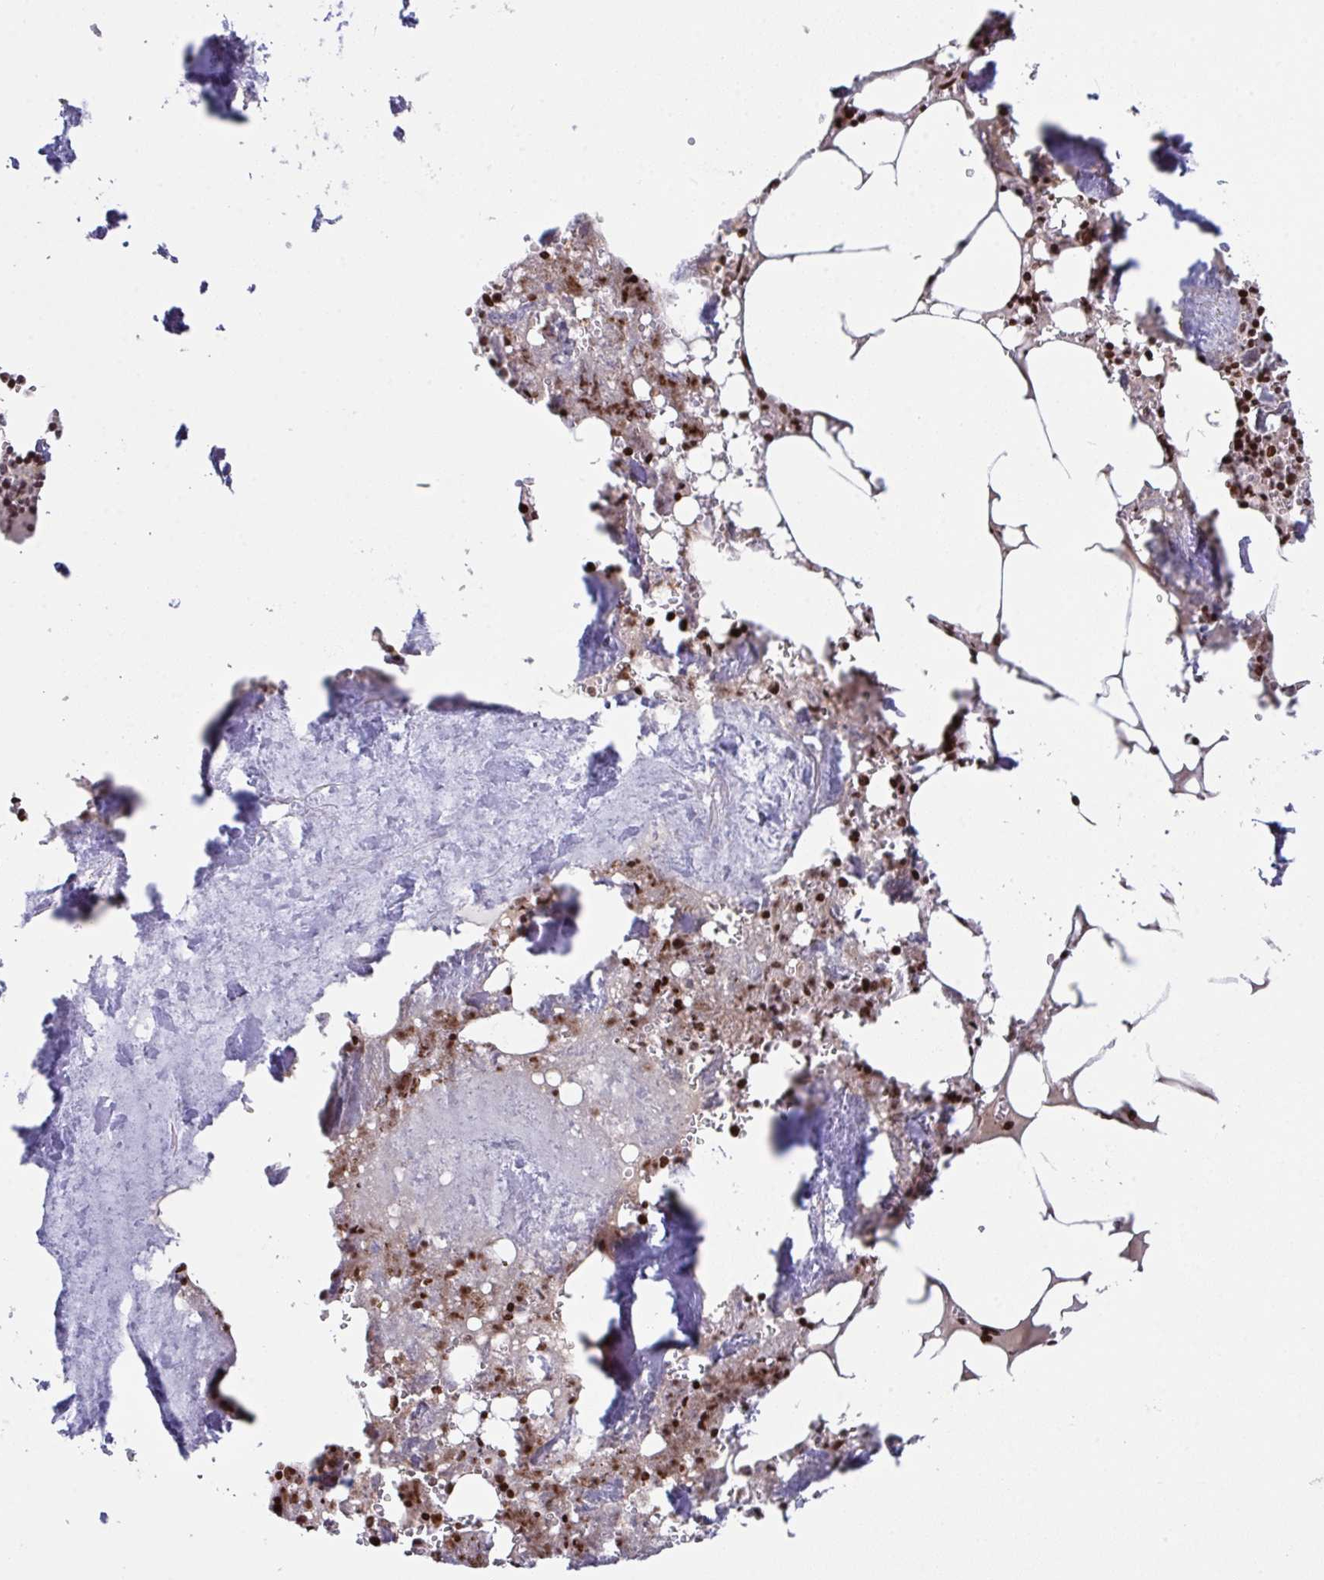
{"staining": {"intensity": "strong", "quantity": "25%-75%", "location": "nuclear"}, "tissue": "bone marrow", "cell_type": "Hematopoietic cells", "image_type": "normal", "snomed": [{"axis": "morphology", "description": "Normal tissue, NOS"}, {"axis": "topography", "description": "Bone marrow"}], "caption": "Immunohistochemical staining of normal human bone marrow demonstrates 25%-75% levels of strong nuclear protein expression in approximately 25%-75% of hematopoietic cells. Using DAB (brown) and hematoxylin (blue) stains, captured at high magnification using brightfield microscopy.", "gene": "PCDHB8", "patient": {"sex": "male", "age": 54}}